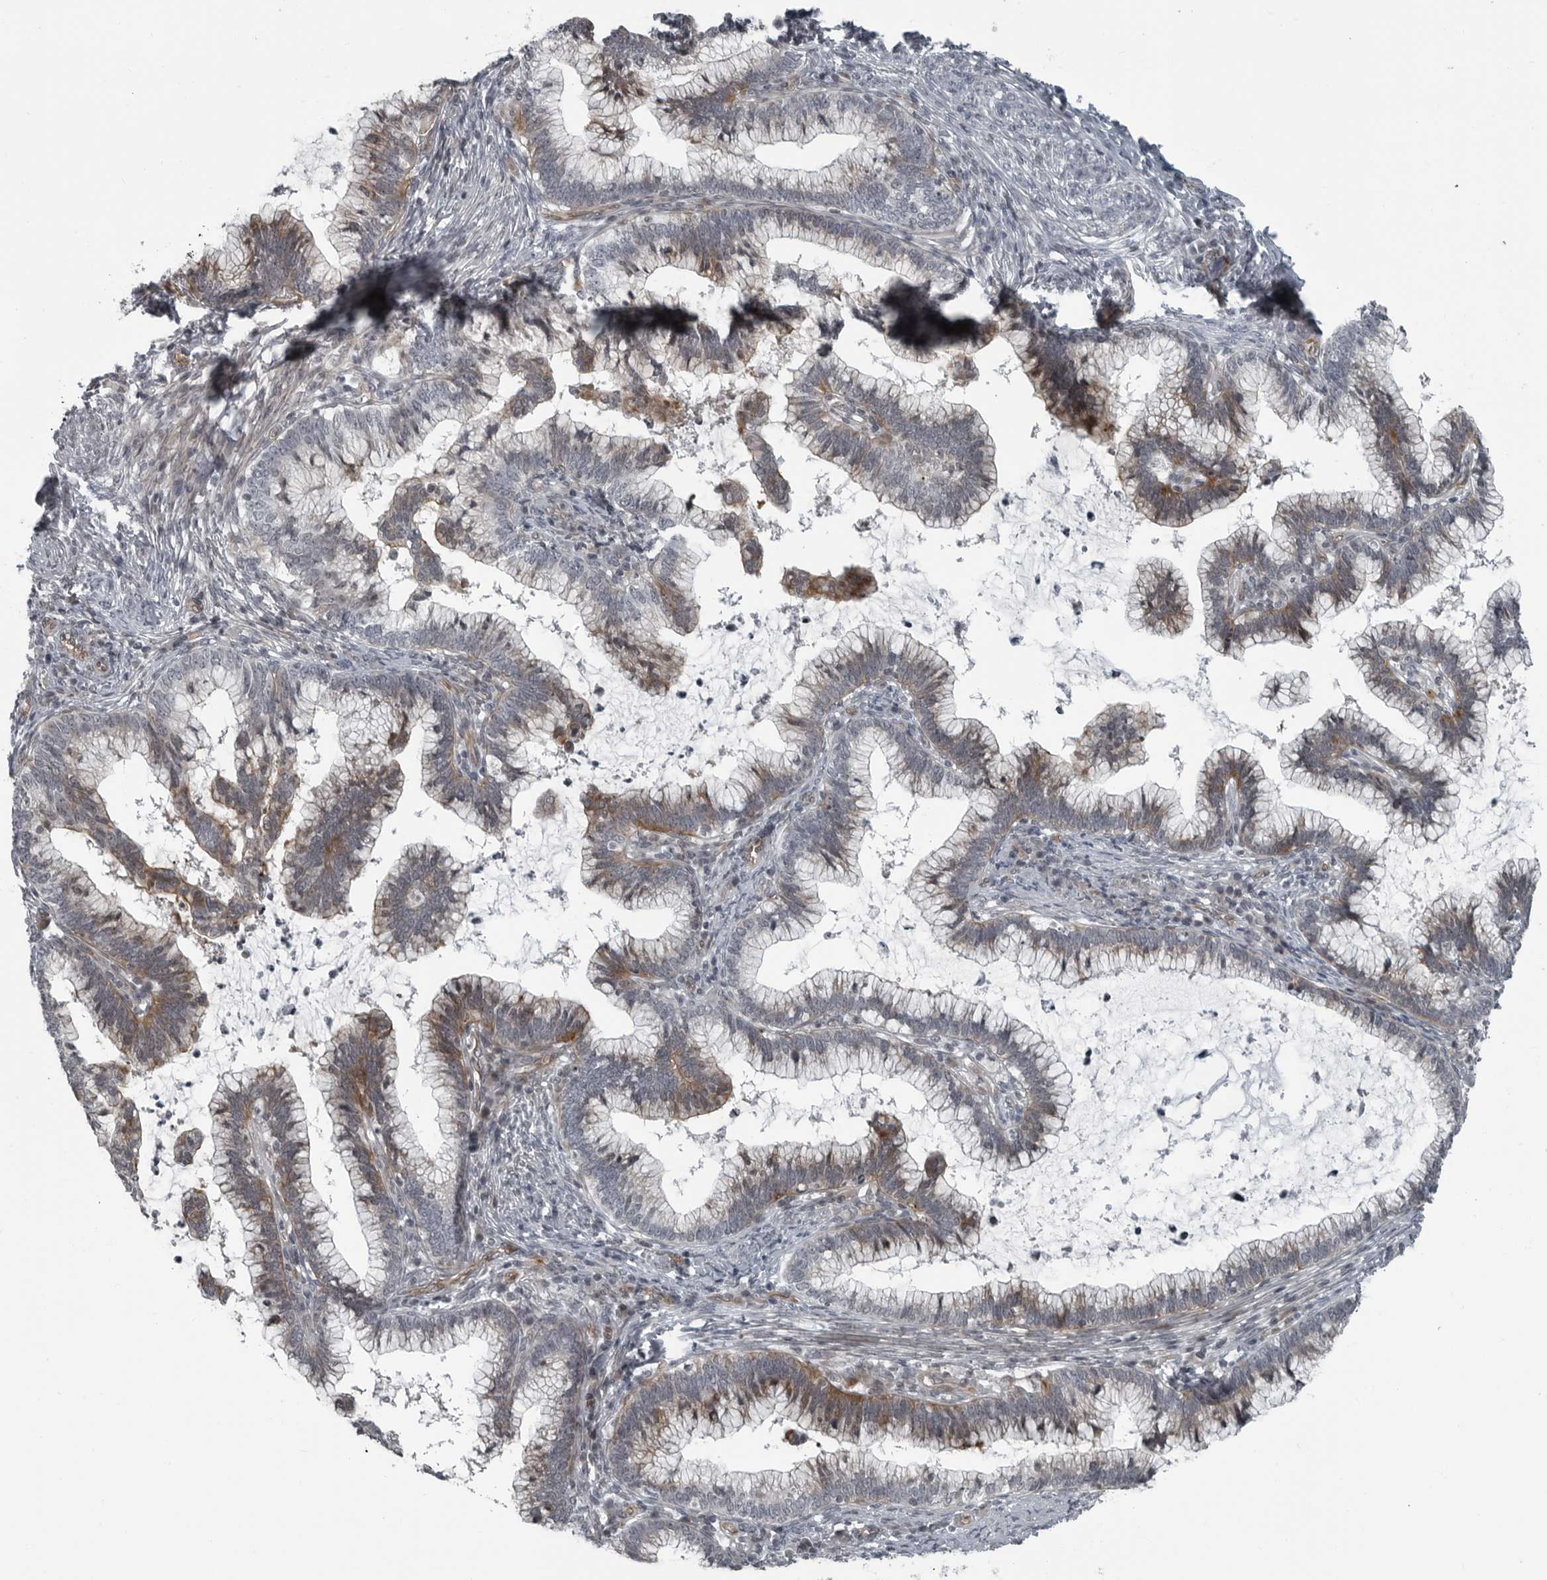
{"staining": {"intensity": "weak", "quantity": "25%-75%", "location": "cytoplasmic/membranous"}, "tissue": "cervical cancer", "cell_type": "Tumor cells", "image_type": "cancer", "snomed": [{"axis": "morphology", "description": "Adenocarcinoma, NOS"}, {"axis": "topography", "description": "Cervix"}], "caption": "Immunohistochemistry (IHC) of human adenocarcinoma (cervical) displays low levels of weak cytoplasmic/membranous positivity in about 25%-75% of tumor cells.", "gene": "FAM102B", "patient": {"sex": "female", "age": 36}}